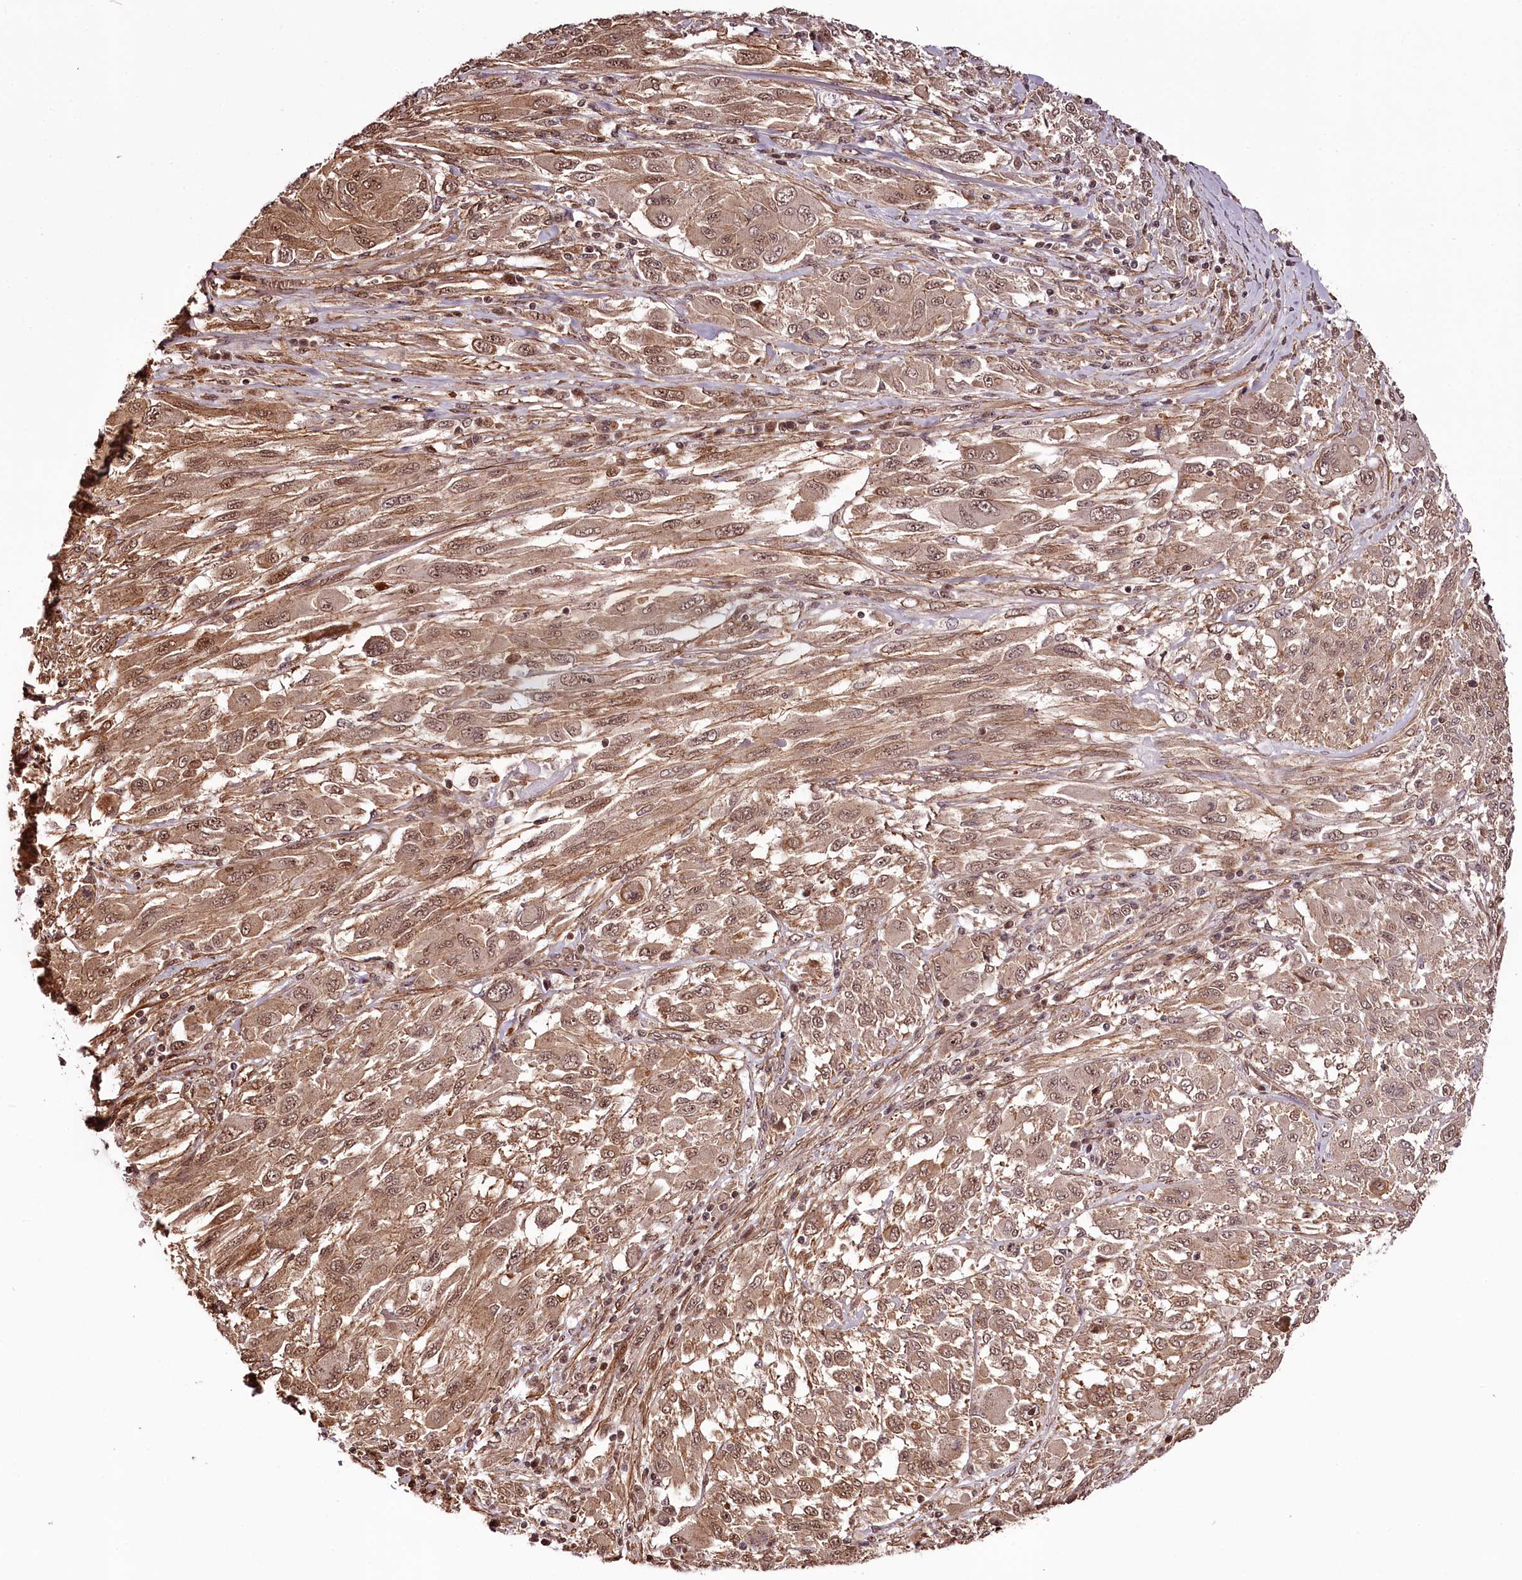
{"staining": {"intensity": "moderate", "quantity": ">75%", "location": "cytoplasmic/membranous,nuclear"}, "tissue": "melanoma", "cell_type": "Tumor cells", "image_type": "cancer", "snomed": [{"axis": "morphology", "description": "Malignant melanoma, NOS"}, {"axis": "topography", "description": "Skin"}], "caption": "IHC (DAB (3,3'-diaminobenzidine)) staining of human melanoma displays moderate cytoplasmic/membranous and nuclear protein staining in about >75% of tumor cells.", "gene": "TTC33", "patient": {"sex": "female", "age": 91}}